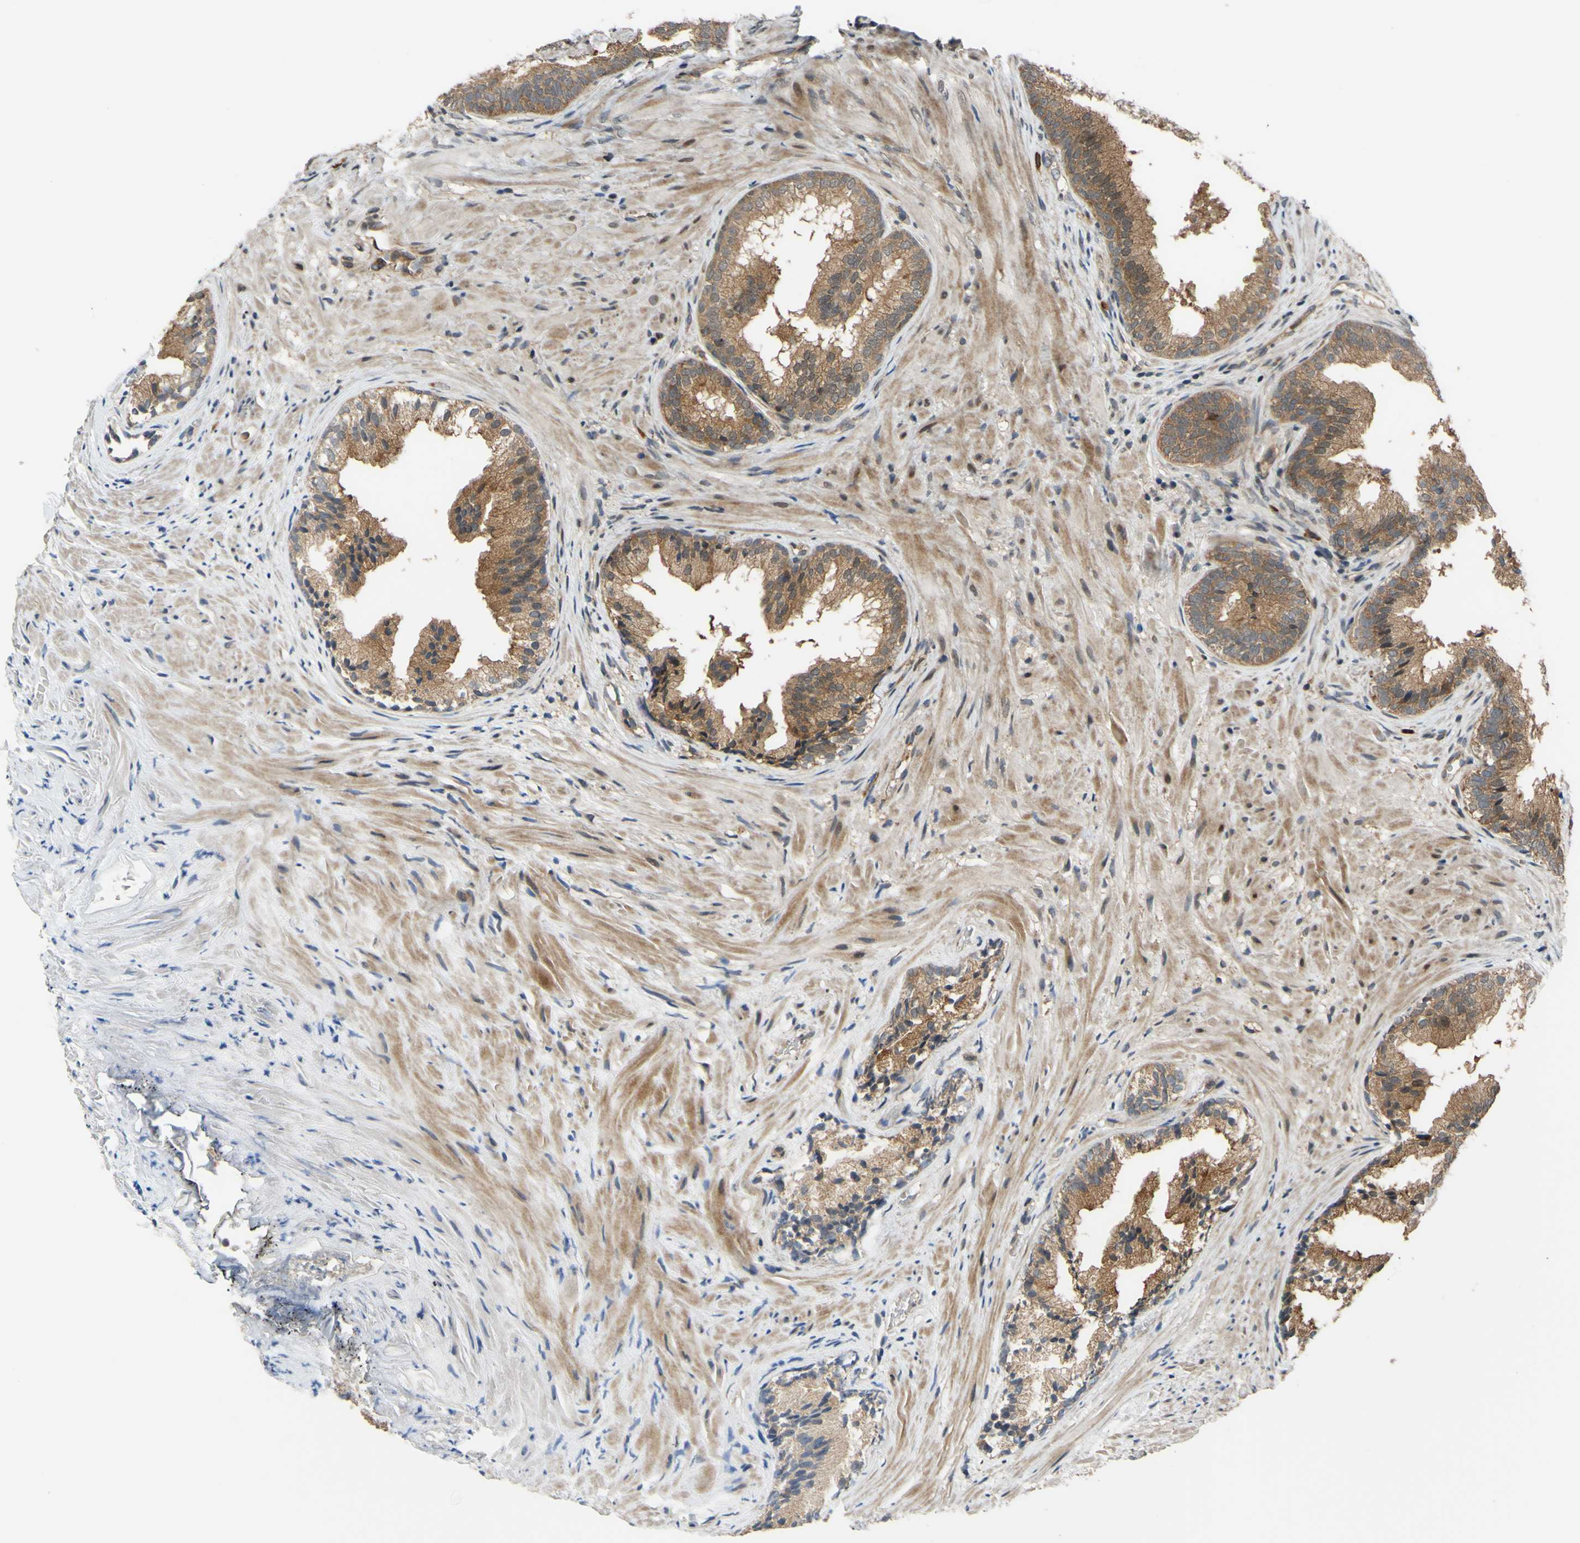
{"staining": {"intensity": "moderate", "quantity": ">75%", "location": "cytoplasmic/membranous"}, "tissue": "prostate", "cell_type": "Glandular cells", "image_type": "normal", "snomed": [{"axis": "morphology", "description": "Normal tissue, NOS"}, {"axis": "topography", "description": "Prostate"}], "caption": "This photomicrograph demonstrates IHC staining of normal human prostate, with medium moderate cytoplasmic/membranous positivity in about >75% of glandular cells.", "gene": "ABCC8", "patient": {"sex": "male", "age": 76}}